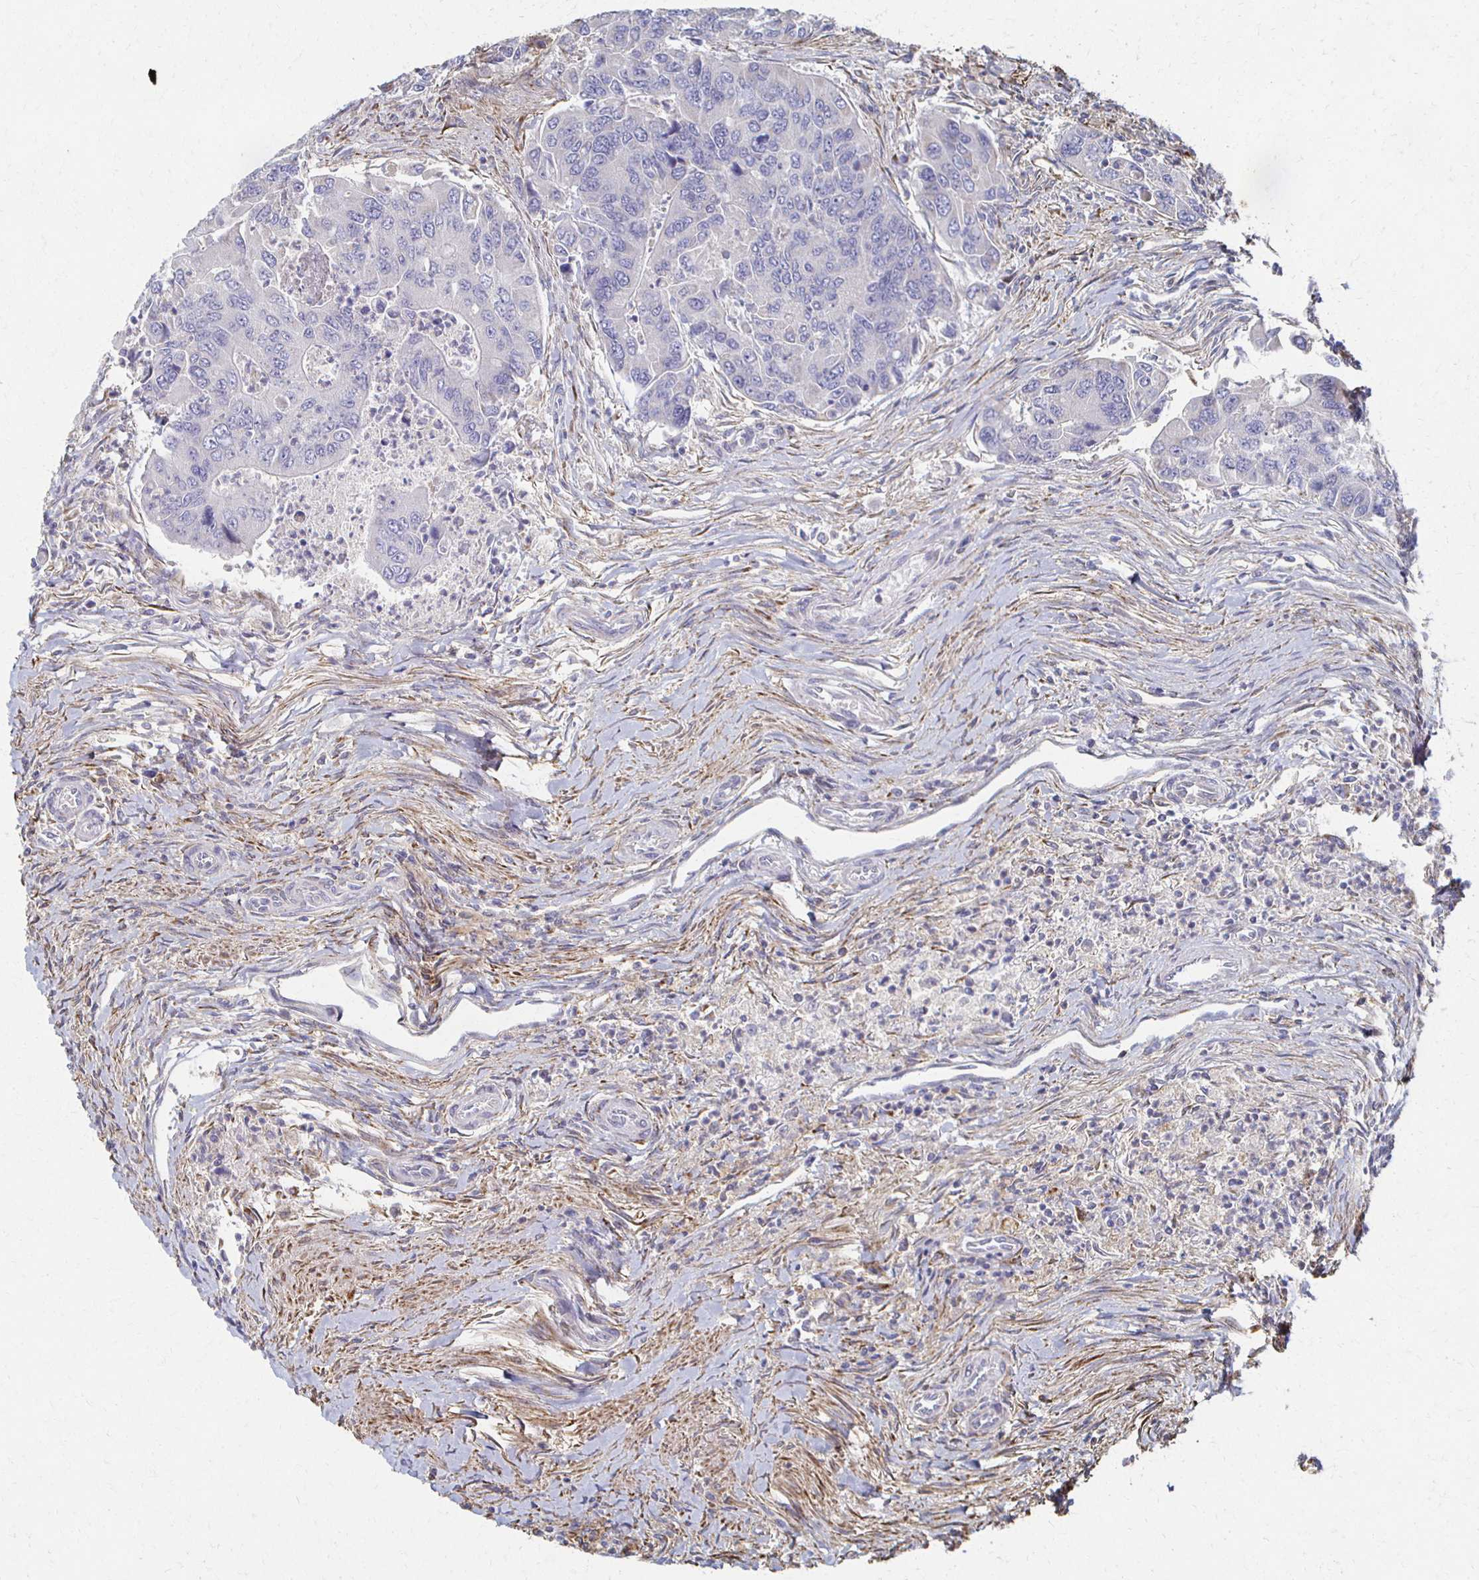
{"staining": {"intensity": "negative", "quantity": "none", "location": "none"}, "tissue": "colorectal cancer", "cell_type": "Tumor cells", "image_type": "cancer", "snomed": [{"axis": "morphology", "description": "Adenocarcinoma, NOS"}, {"axis": "topography", "description": "Colon"}], "caption": "Immunohistochemical staining of human colorectal cancer reveals no significant positivity in tumor cells.", "gene": "CX3CR1", "patient": {"sex": "female", "age": 67}}